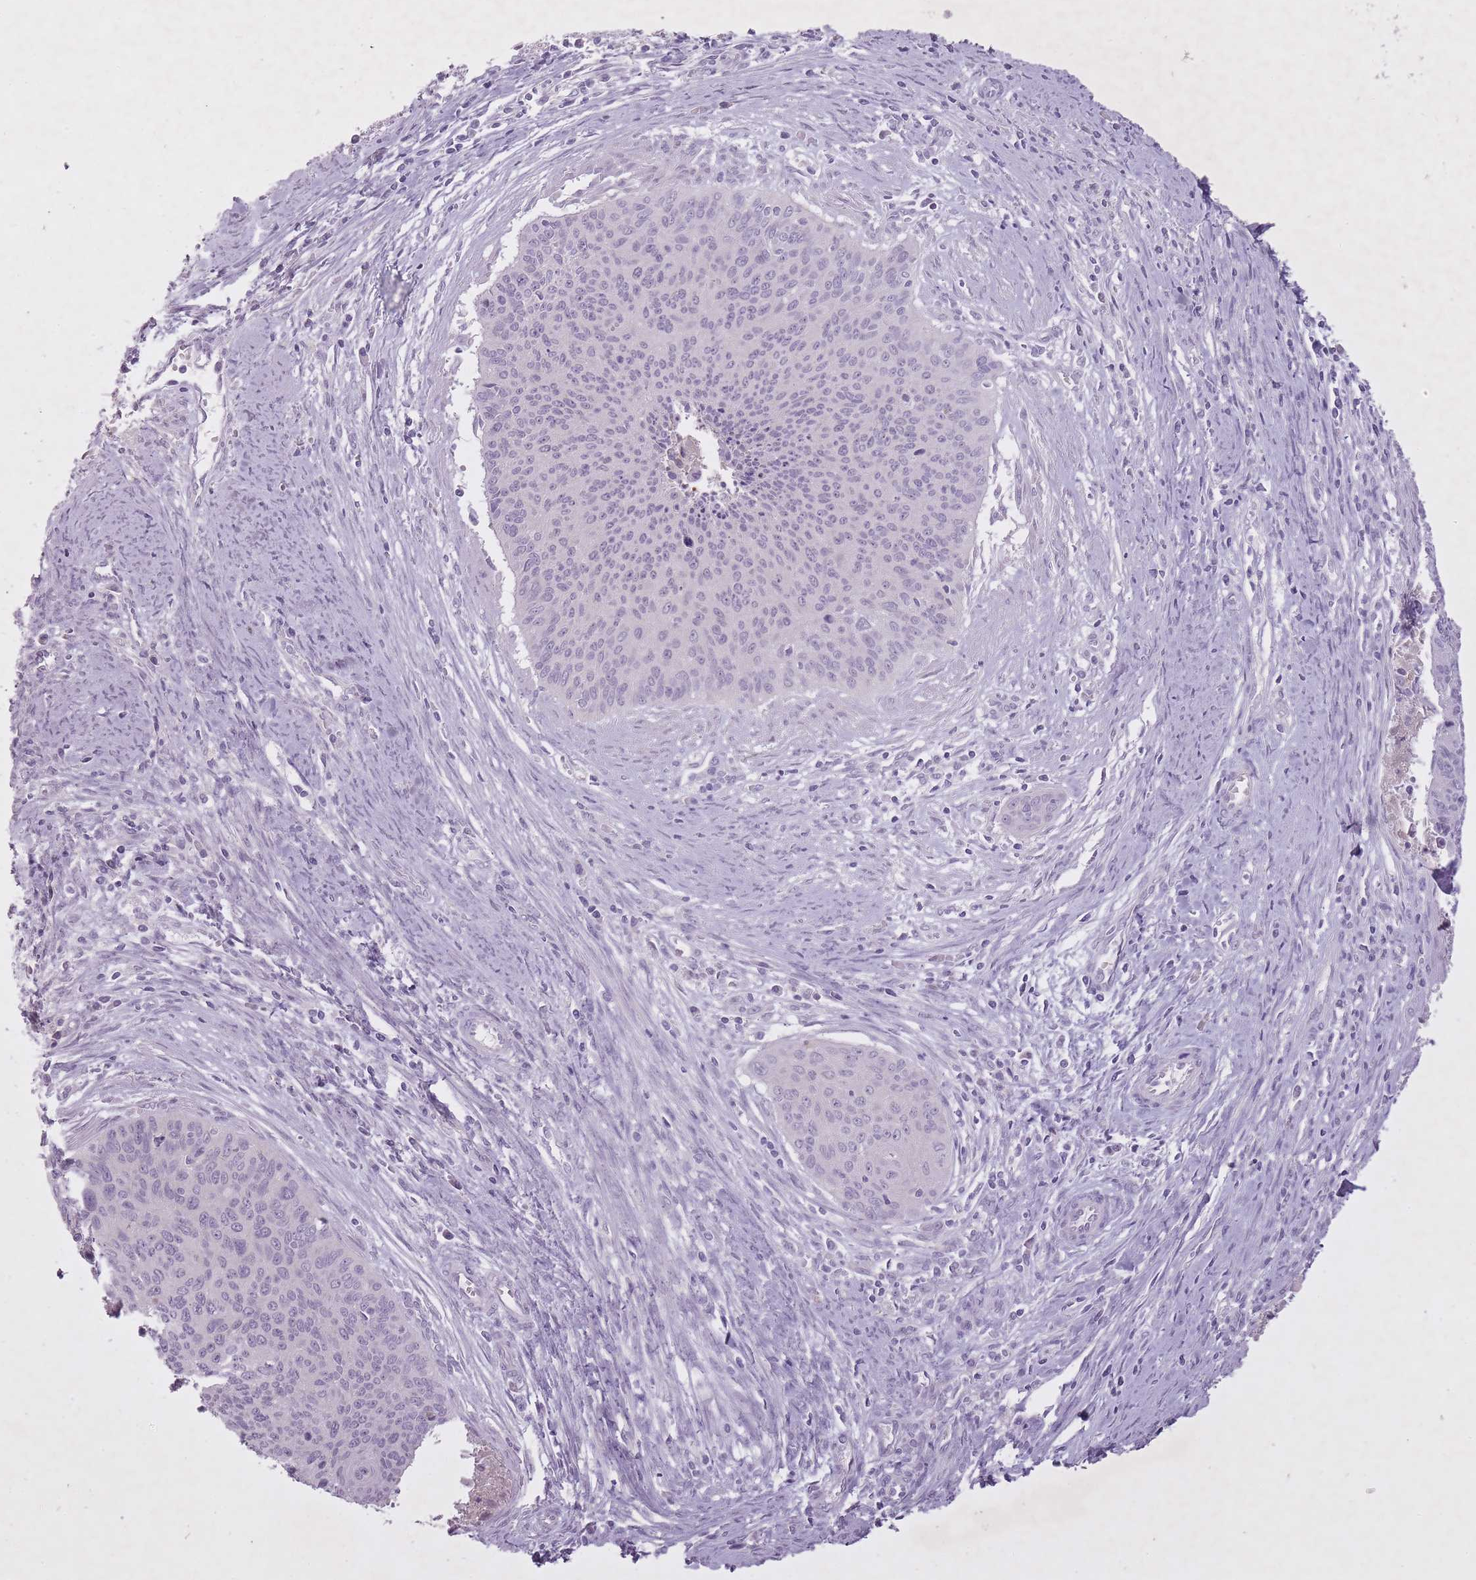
{"staining": {"intensity": "negative", "quantity": "none", "location": "none"}, "tissue": "cervical cancer", "cell_type": "Tumor cells", "image_type": "cancer", "snomed": [{"axis": "morphology", "description": "Squamous cell carcinoma, NOS"}, {"axis": "topography", "description": "Cervix"}], "caption": "The IHC photomicrograph has no significant staining in tumor cells of cervical squamous cell carcinoma tissue.", "gene": "FAM43B", "patient": {"sex": "female", "age": 55}}